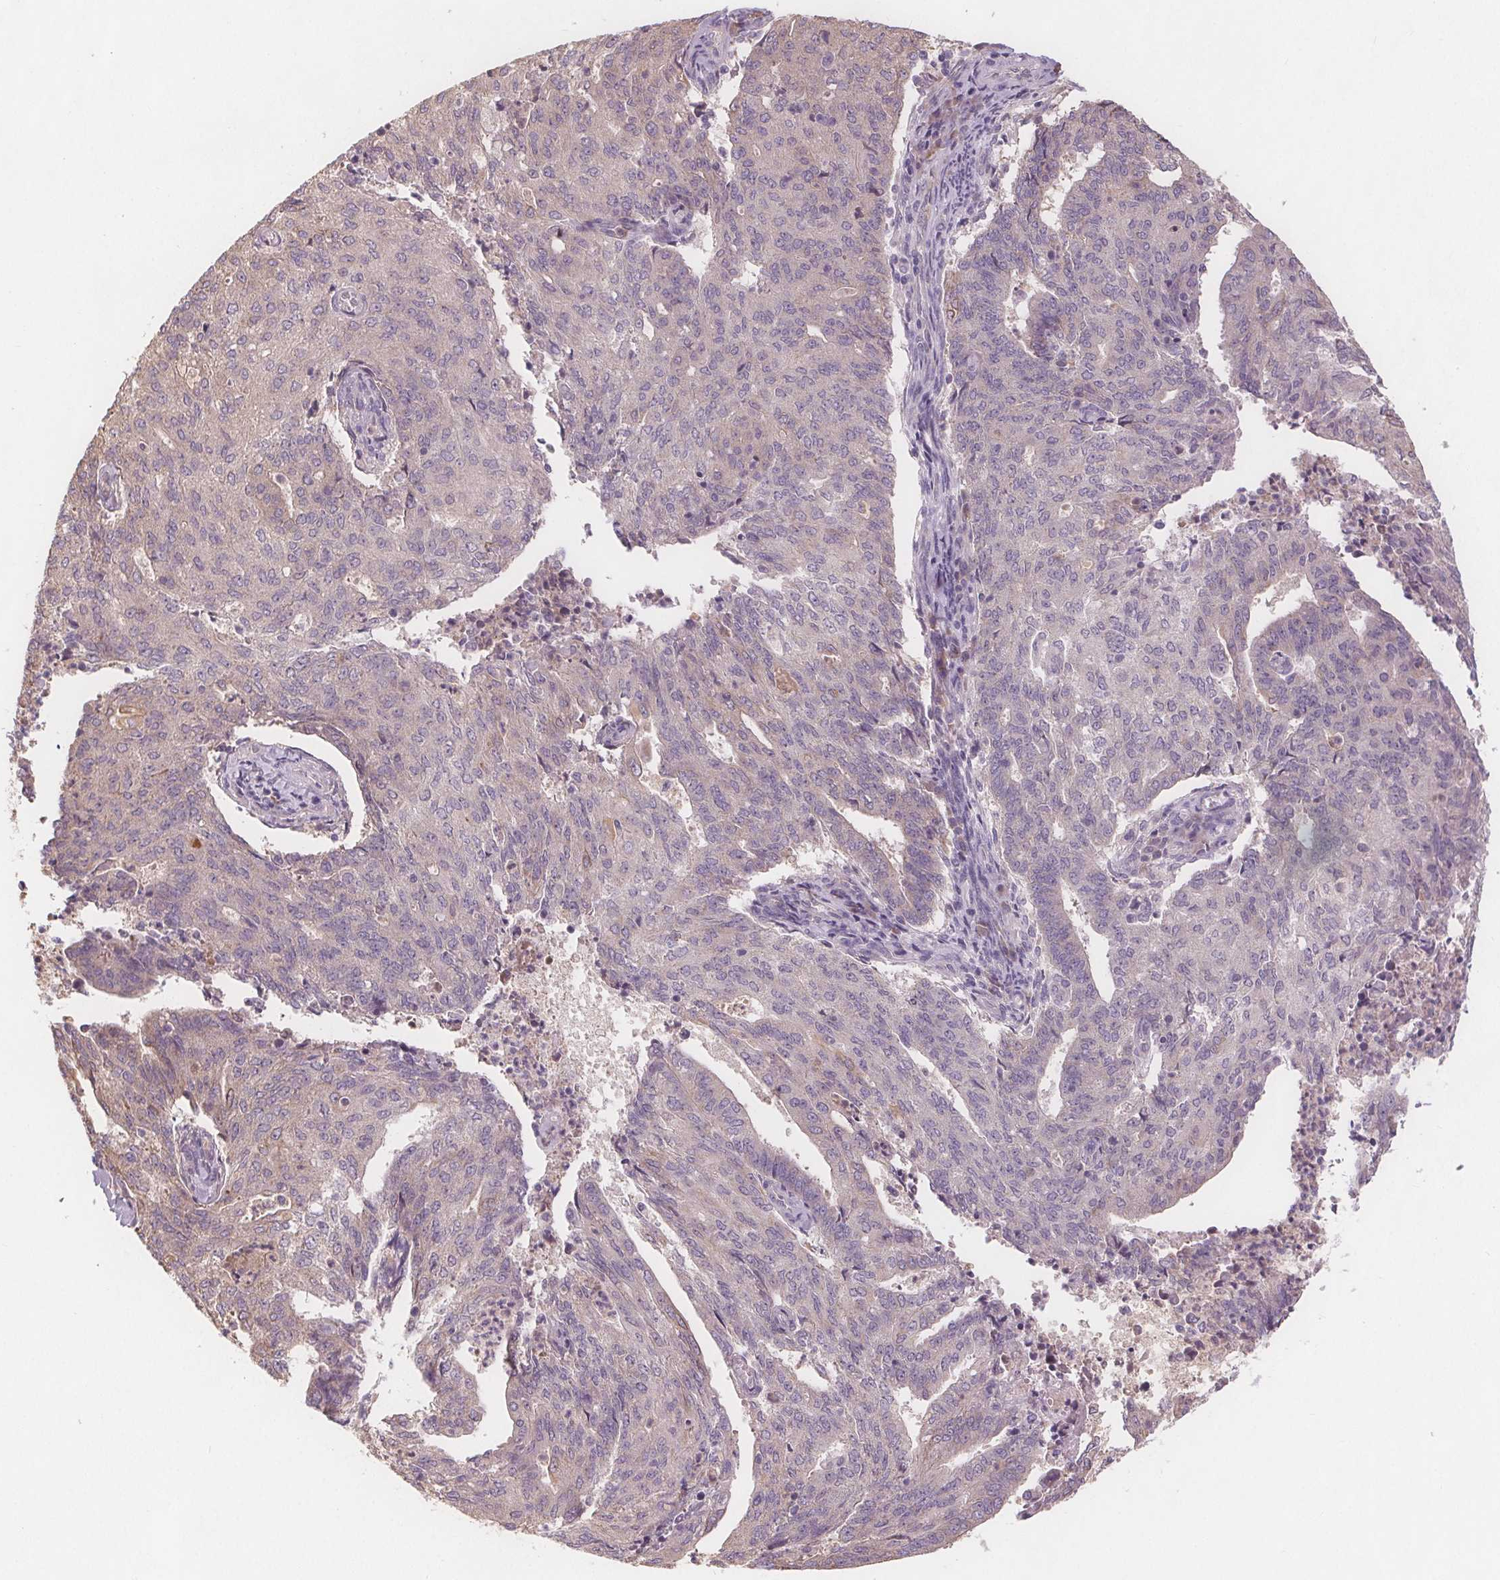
{"staining": {"intensity": "negative", "quantity": "none", "location": "none"}, "tissue": "endometrial cancer", "cell_type": "Tumor cells", "image_type": "cancer", "snomed": [{"axis": "morphology", "description": "Adenocarcinoma, NOS"}, {"axis": "topography", "description": "Endometrium"}], "caption": "IHC histopathology image of neoplastic tissue: human adenocarcinoma (endometrial) stained with DAB demonstrates no significant protein positivity in tumor cells.", "gene": "TMEM80", "patient": {"sex": "female", "age": 82}}